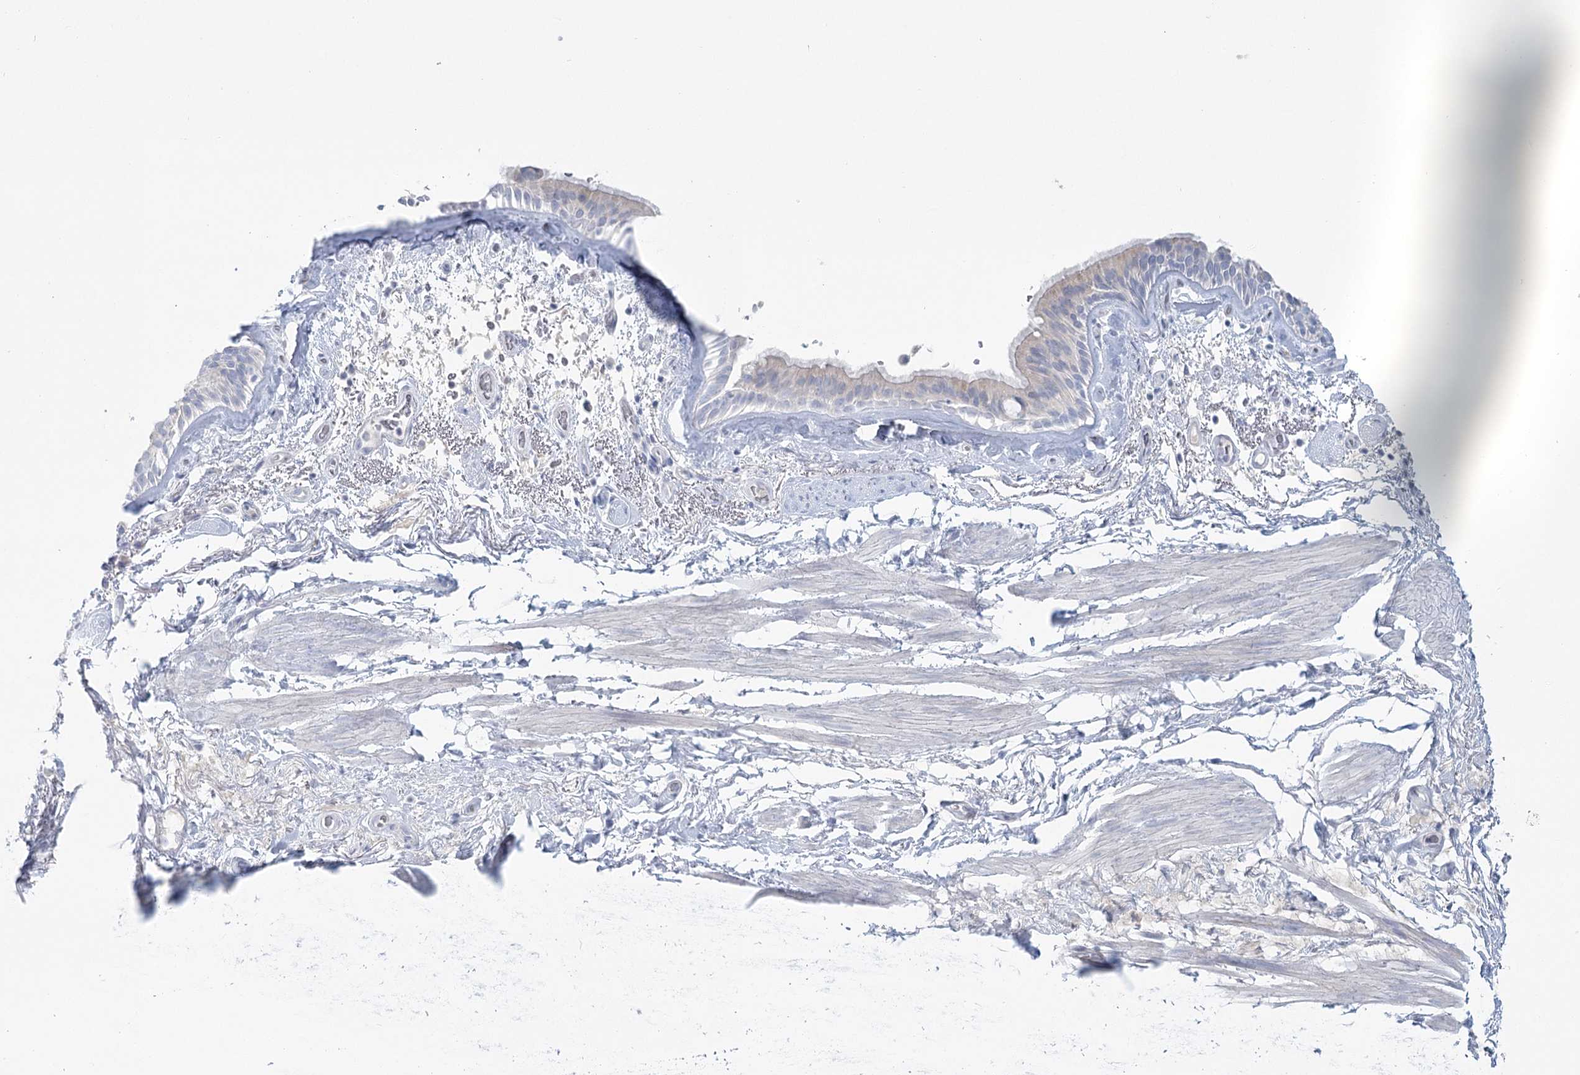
{"staining": {"intensity": "negative", "quantity": "none", "location": "none"}, "tissue": "bronchus", "cell_type": "Respiratory epithelial cells", "image_type": "normal", "snomed": [{"axis": "morphology", "description": "Normal tissue, NOS"}, {"axis": "topography", "description": "Cartilage tissue"}], "caption": "IHC of normal bronchus shows no expression in respiratory epithelial cells. (IHC, brightfield microscopy, high magnification).", "gene": "DMGDH", "patient": {"sex": "female", "age": 63}}